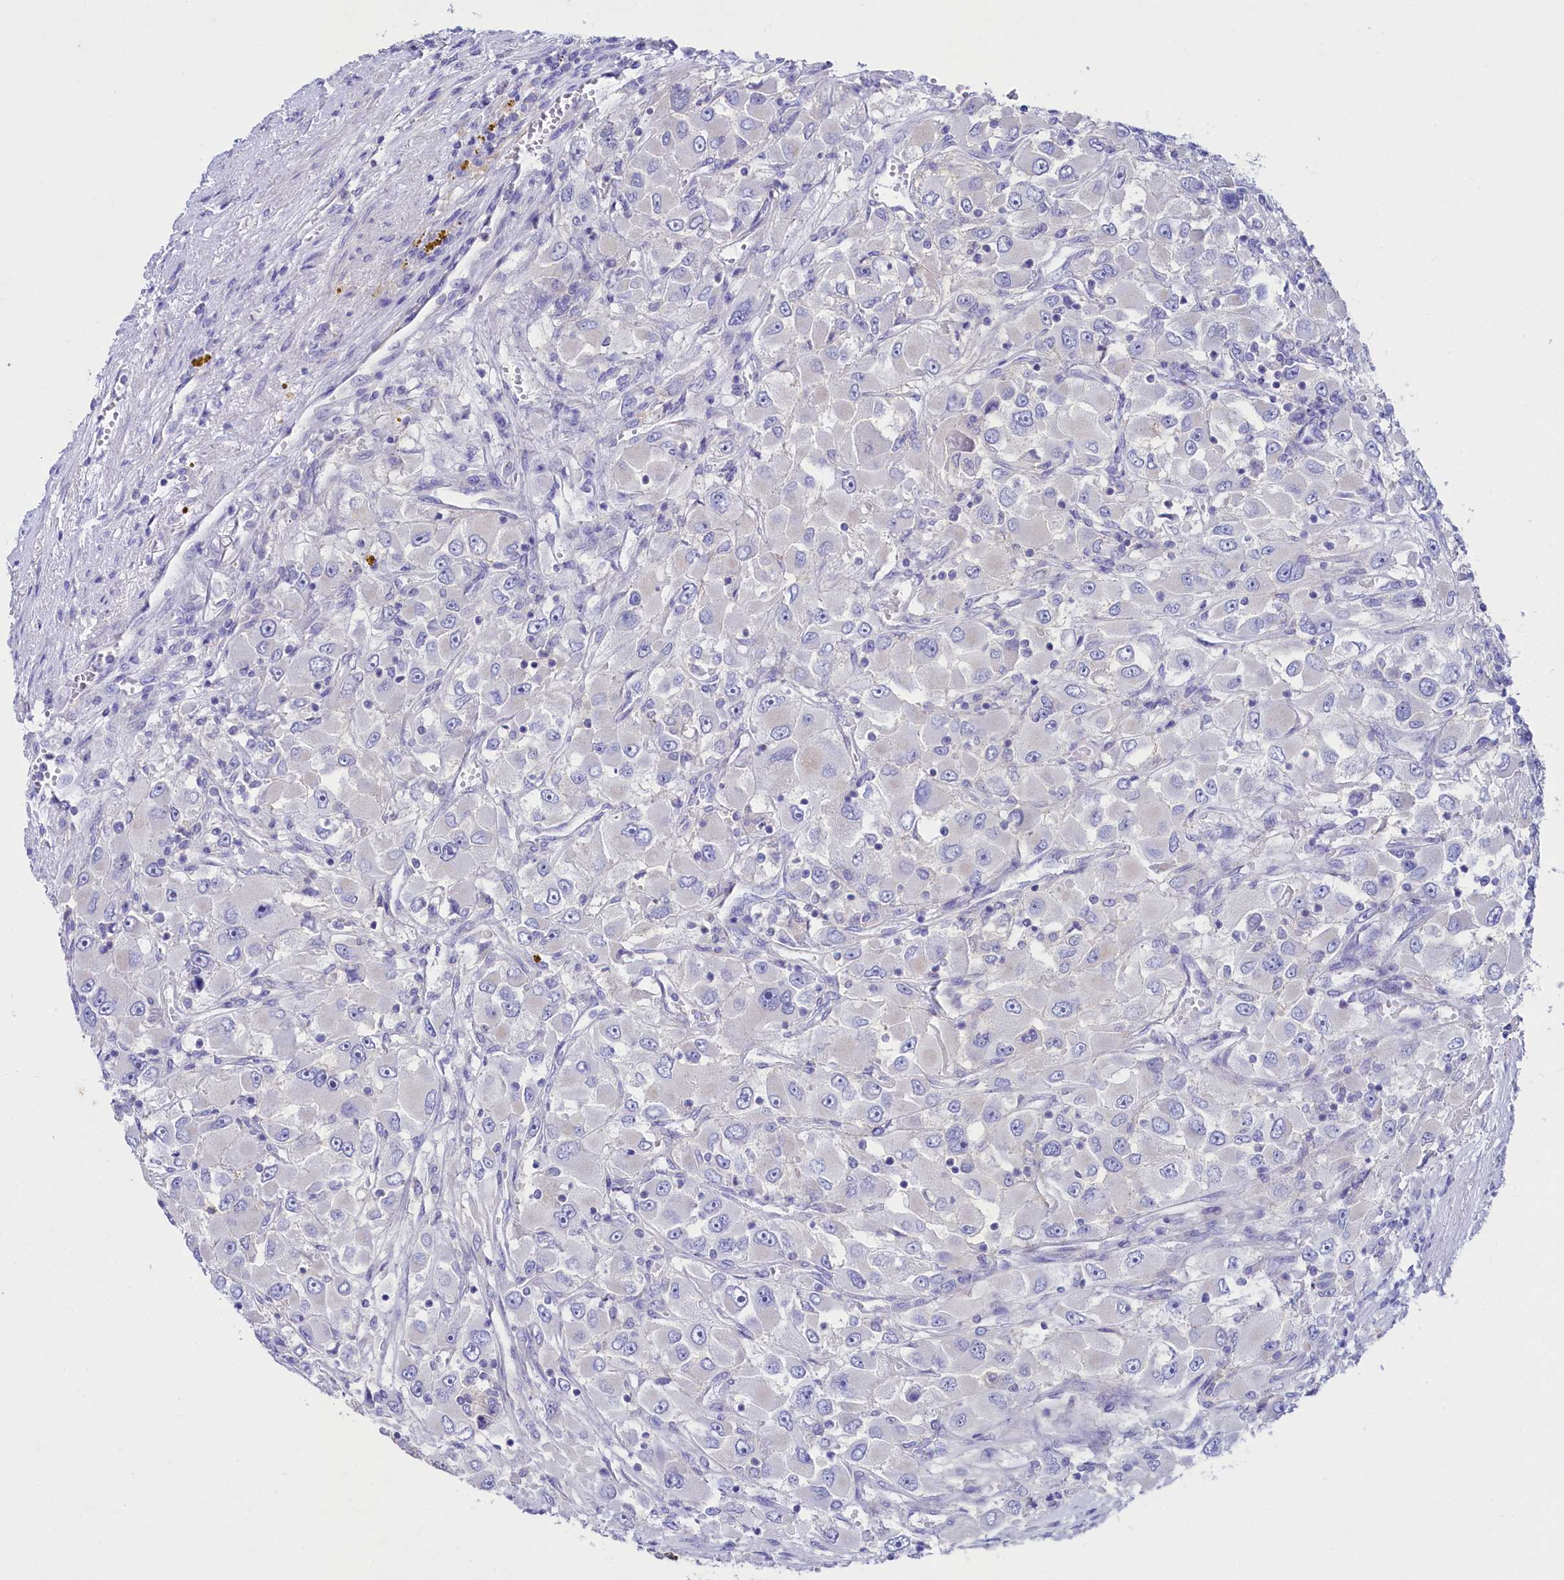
{"staining": {"intensity": "negative", "quantity": "none", "location": "none"}, "tissue": "renal cancer", "cell_type": "Tumor cells", "image_type": "cancer", "snomed": [{"axis": "morphology", "description": "Adenocarcinoma, NOS"}, {"axis": "topography", "description": "Kidney"}], "caption": "IHC histopathology image of renal adenocarcinoma stained for a protein (brown), which reveals no expression in tumor cells. (Brightfield microscopy of DAB (3,3'-diaminobenzidine) IHC at high magnification).", "gene": "VPS26B", "patient": {"sex": "female", "age": 52}}